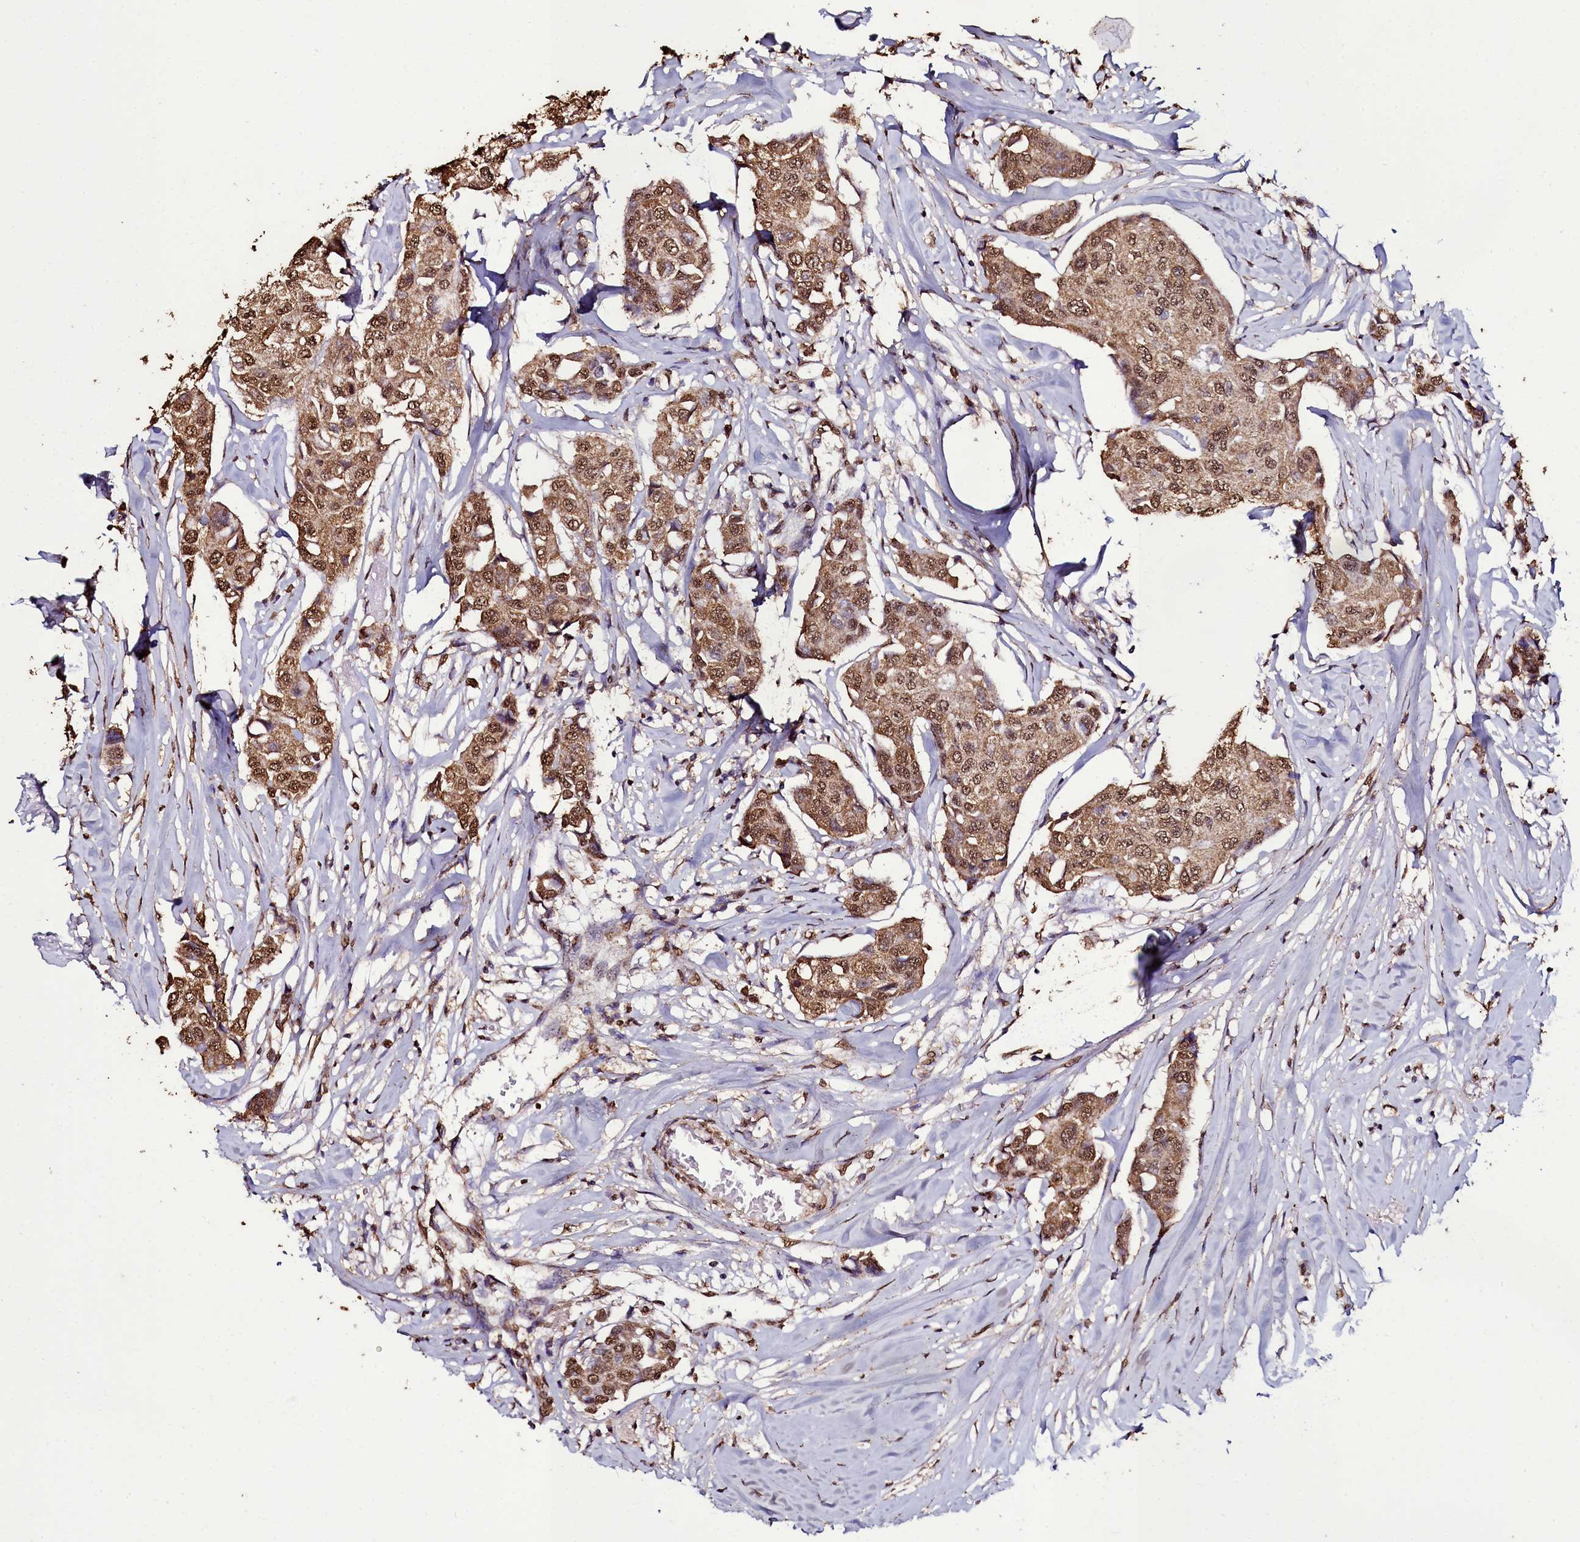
{"staining": {"intensity": "moderate", "quantity": ">75%", "location": "cytoplasmic/membranous,nuclear"}, "tissue": "breast cancer", "cell_type": "Tumor cells", "image_type": "cancer", "snomed": [{"axis": "morphology", "description": "Duct carcinoma"}, {"axis": "topography", "description": "Breast"}], "caption": "Immunohistochemical staining of human breast cancer displays moderate cytoplasmic/membranous and nuclear protein staining in about >75% of tumor cells.", "gene": "TRIP6", "patient": {"sex": "female", "age": 80}}